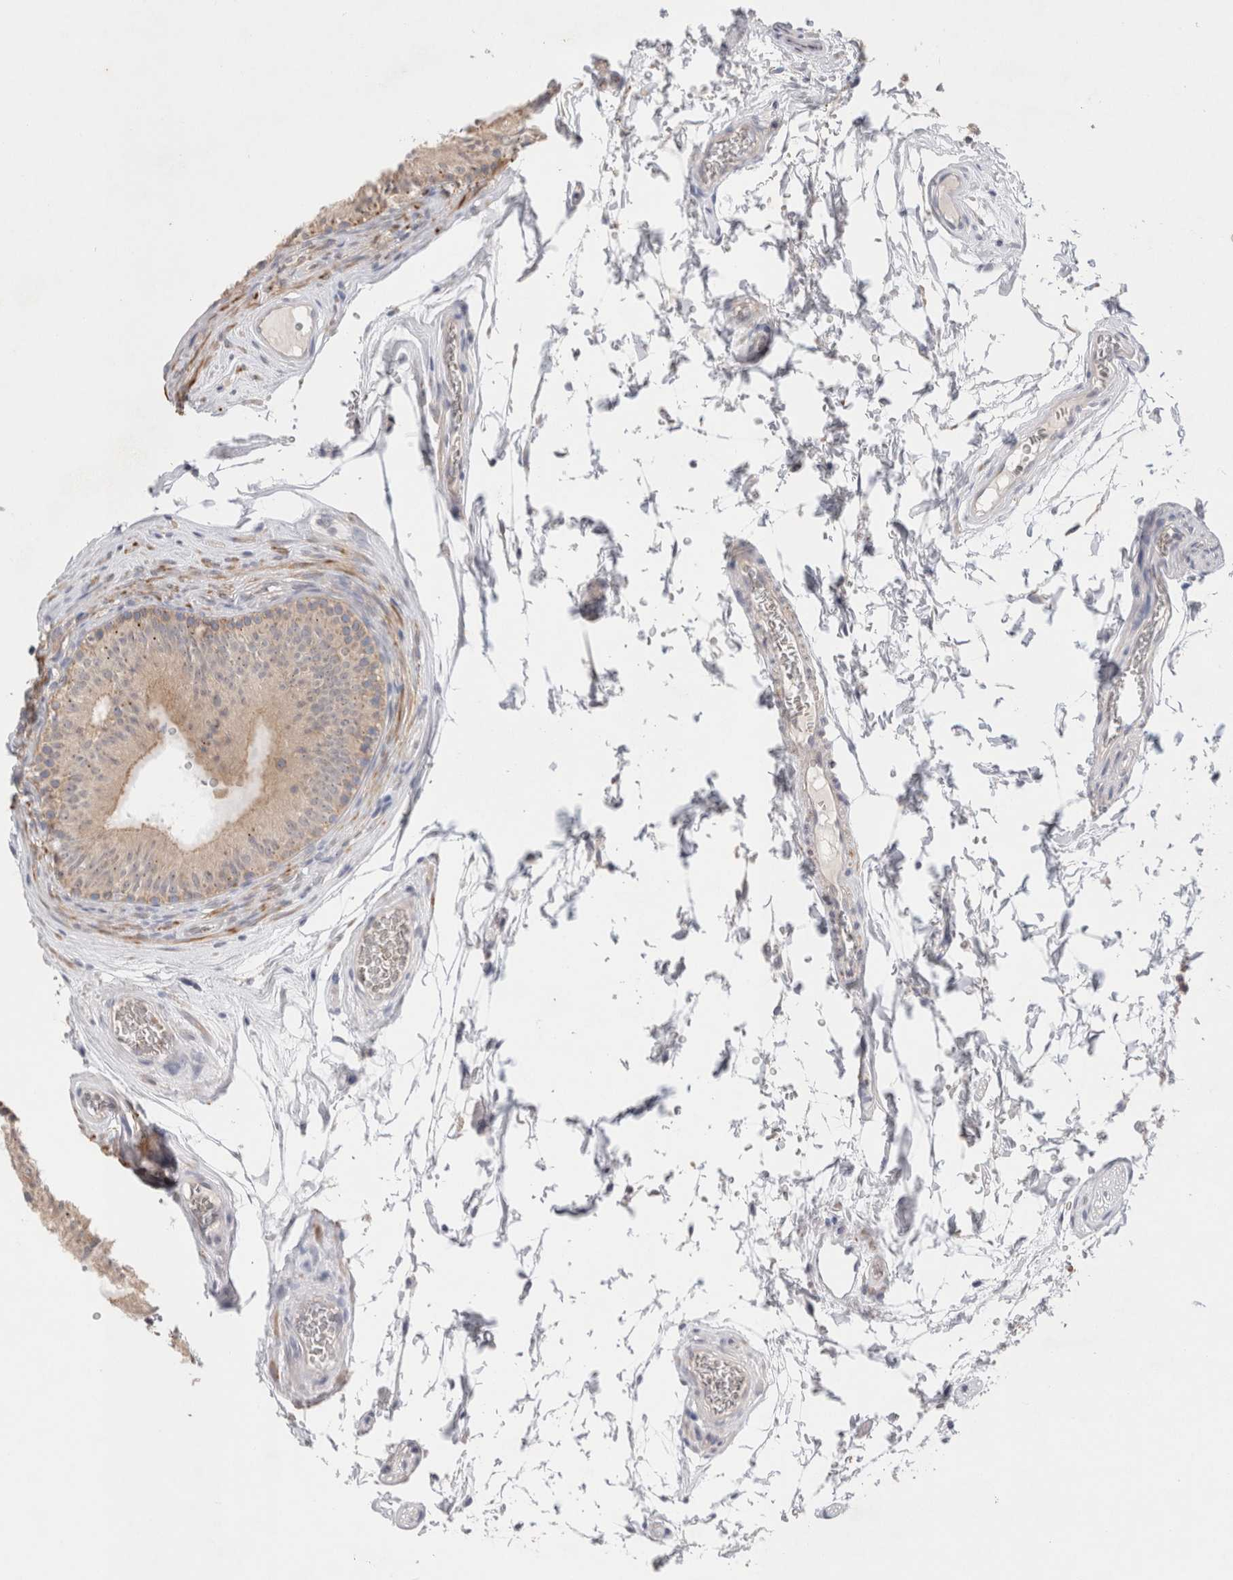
{"staining": {"intensity": "weak", "quantity": "<25%", "location": "cytoplasmic/membranous"}, "tissue": "epididymis", "cell_type": "Glandular cells", "image_type": "normal", "snomed": [{"axis": "morphology", "description": "Normal tissue, NOS"}, {"axis": "topography", "description": "Epididymis"}], "caption": "Human epididymis stained for a protein using immunohistochemistry shows no positivity in glandular cells.", "gene": "NDOR1", "patient": {"sex": "male", "age": 36}}